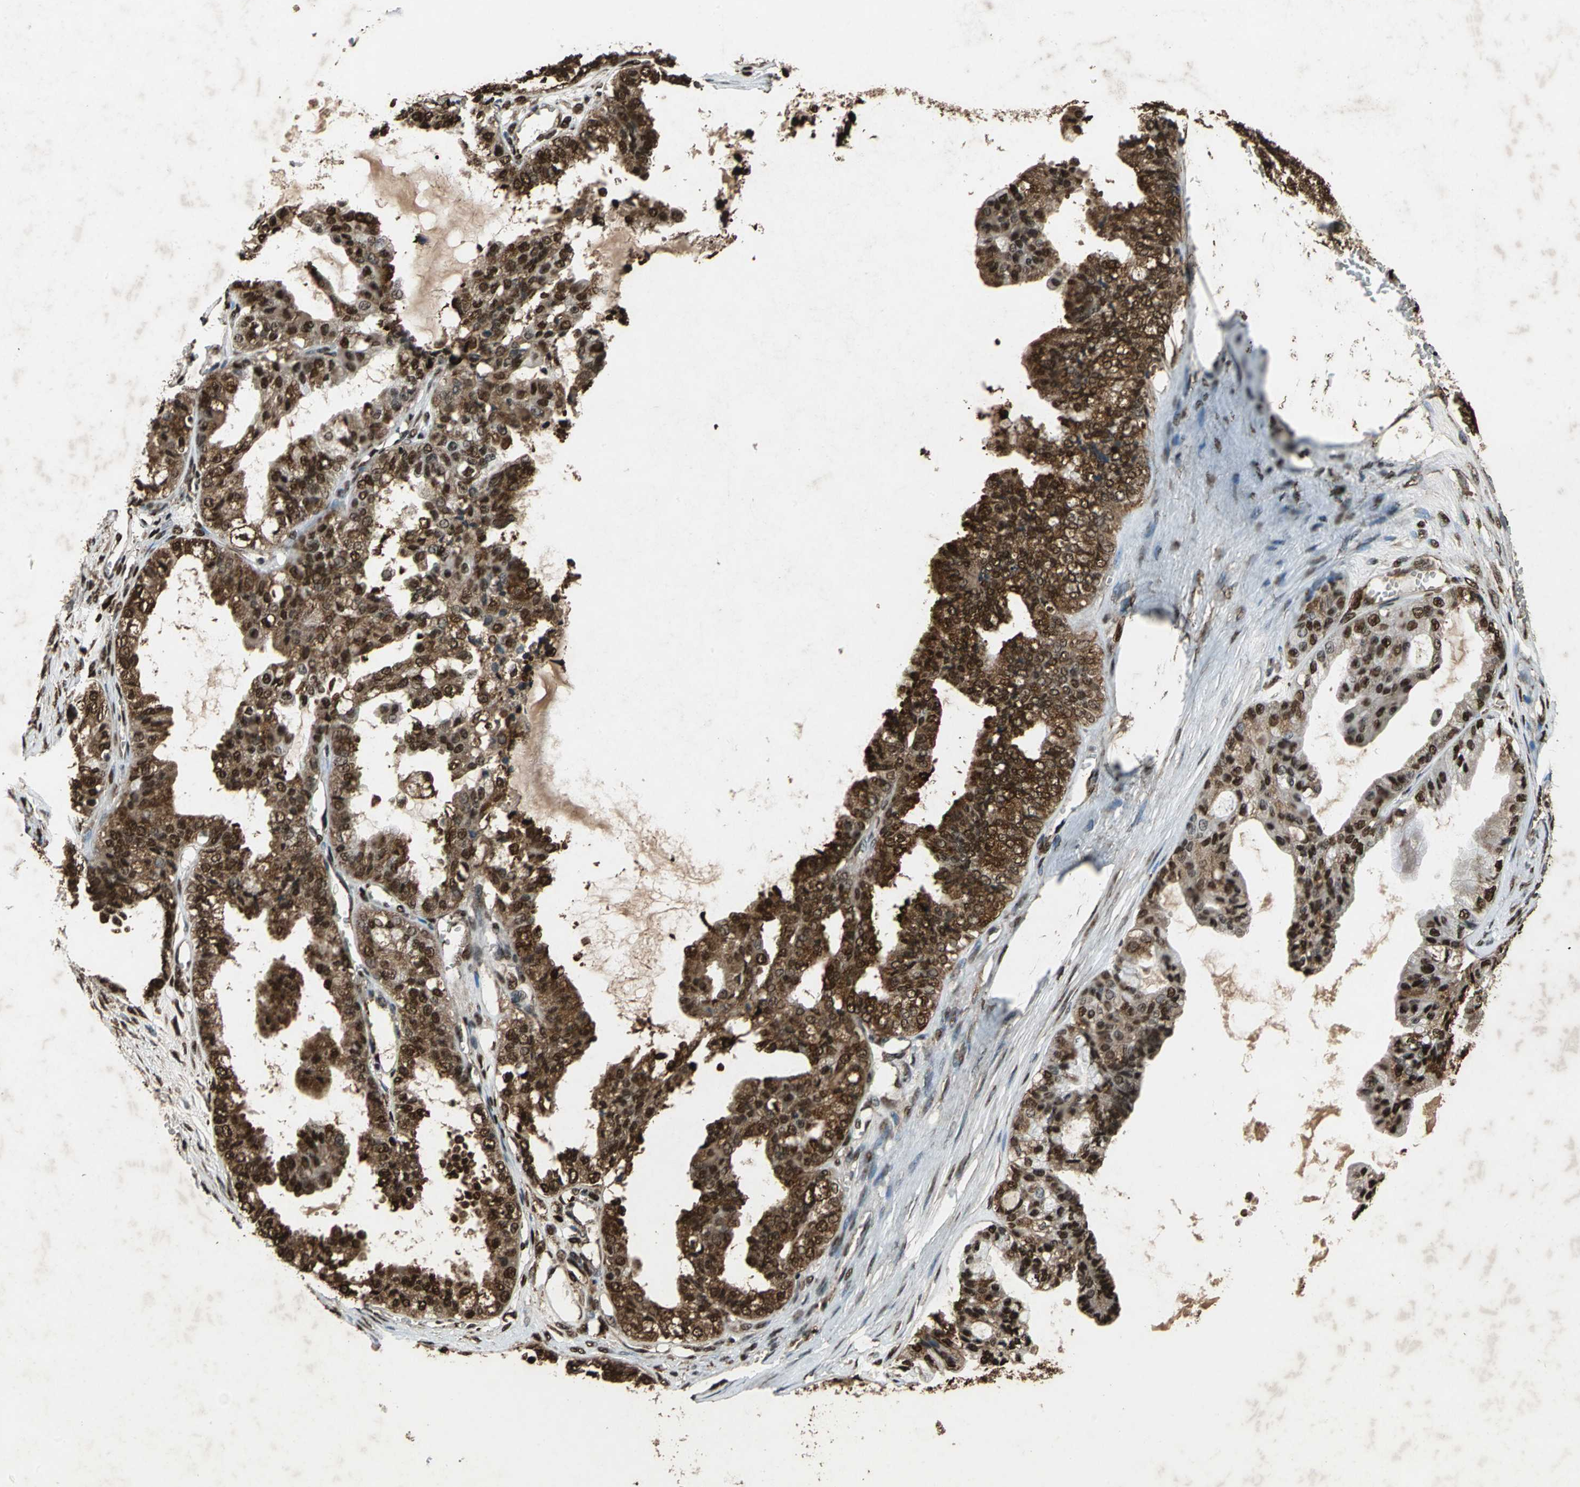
{"staining": {"intensity": "strong", "quantity": ">75%", "location": "cytoplasmic/membranous,nuclear"}, "tissue": "ovarian cancer", "cell_type": "Tumor cells", "image_type": "cancer", "snomed": [{"axis": "morphology", "description": "Carcinoma, NOS"}, {"axis": "morphology", "description": "Carcinoma, endometroid"}, {"axis": "topography", "description": "Ovary"}], "caption": "Tumor cells exhibit strong cytoplasmic/membranous and nuclear positivity in about >75% of cells in carcinoma (ovarian).", "gene": "ANP32A", "patient": {"sex": "female", "age": 50}}